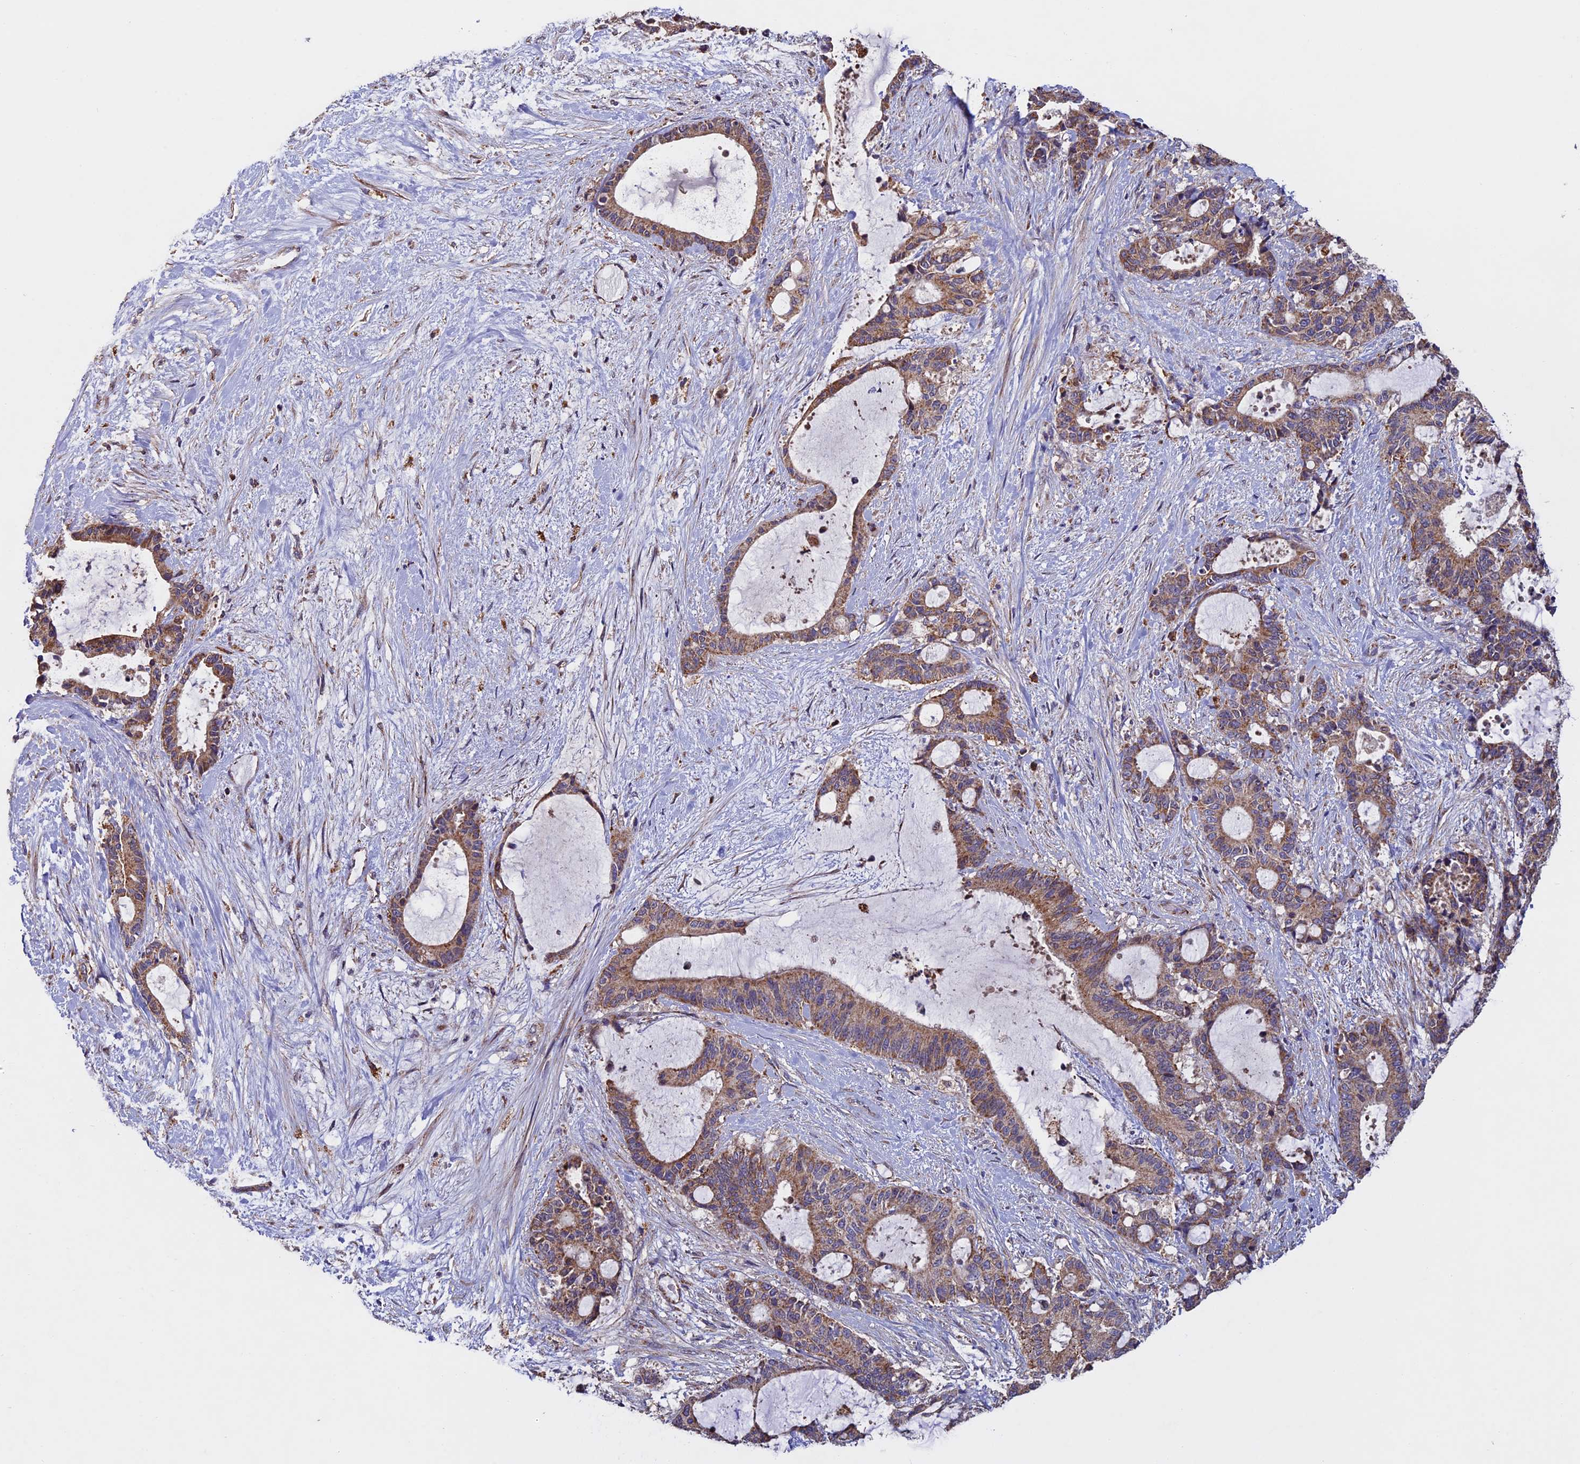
{"staining": {"intensity": "moderate", "quantity": ">75%", "location": "cytoplasmic/membranous"}, "tissue": "liver cancer", "cell_type": "Tumor cells", "image_type": "cancer", "snomed": [{"axis": "morphology", "description": "Normal tissue, NOS"}, {"axis": "morphology", "description": "Cholangiocarcinoma"}, {"axis": "topography", "description": "Liver"}, {"axis": "topography", "description": "Peripheral nerve tissue"}], "caption": "Liver cancer stained with IHC exhibits moderate cytoplasmic/membranous expression in approximately >75% of tumor cells. The staining was performed using DAB, with brown indicating positive protein expression. Nuclei are stained blue with hematoxylin.", "gene": "RNF17", "patient": {"sex": "female", "age": 73}}